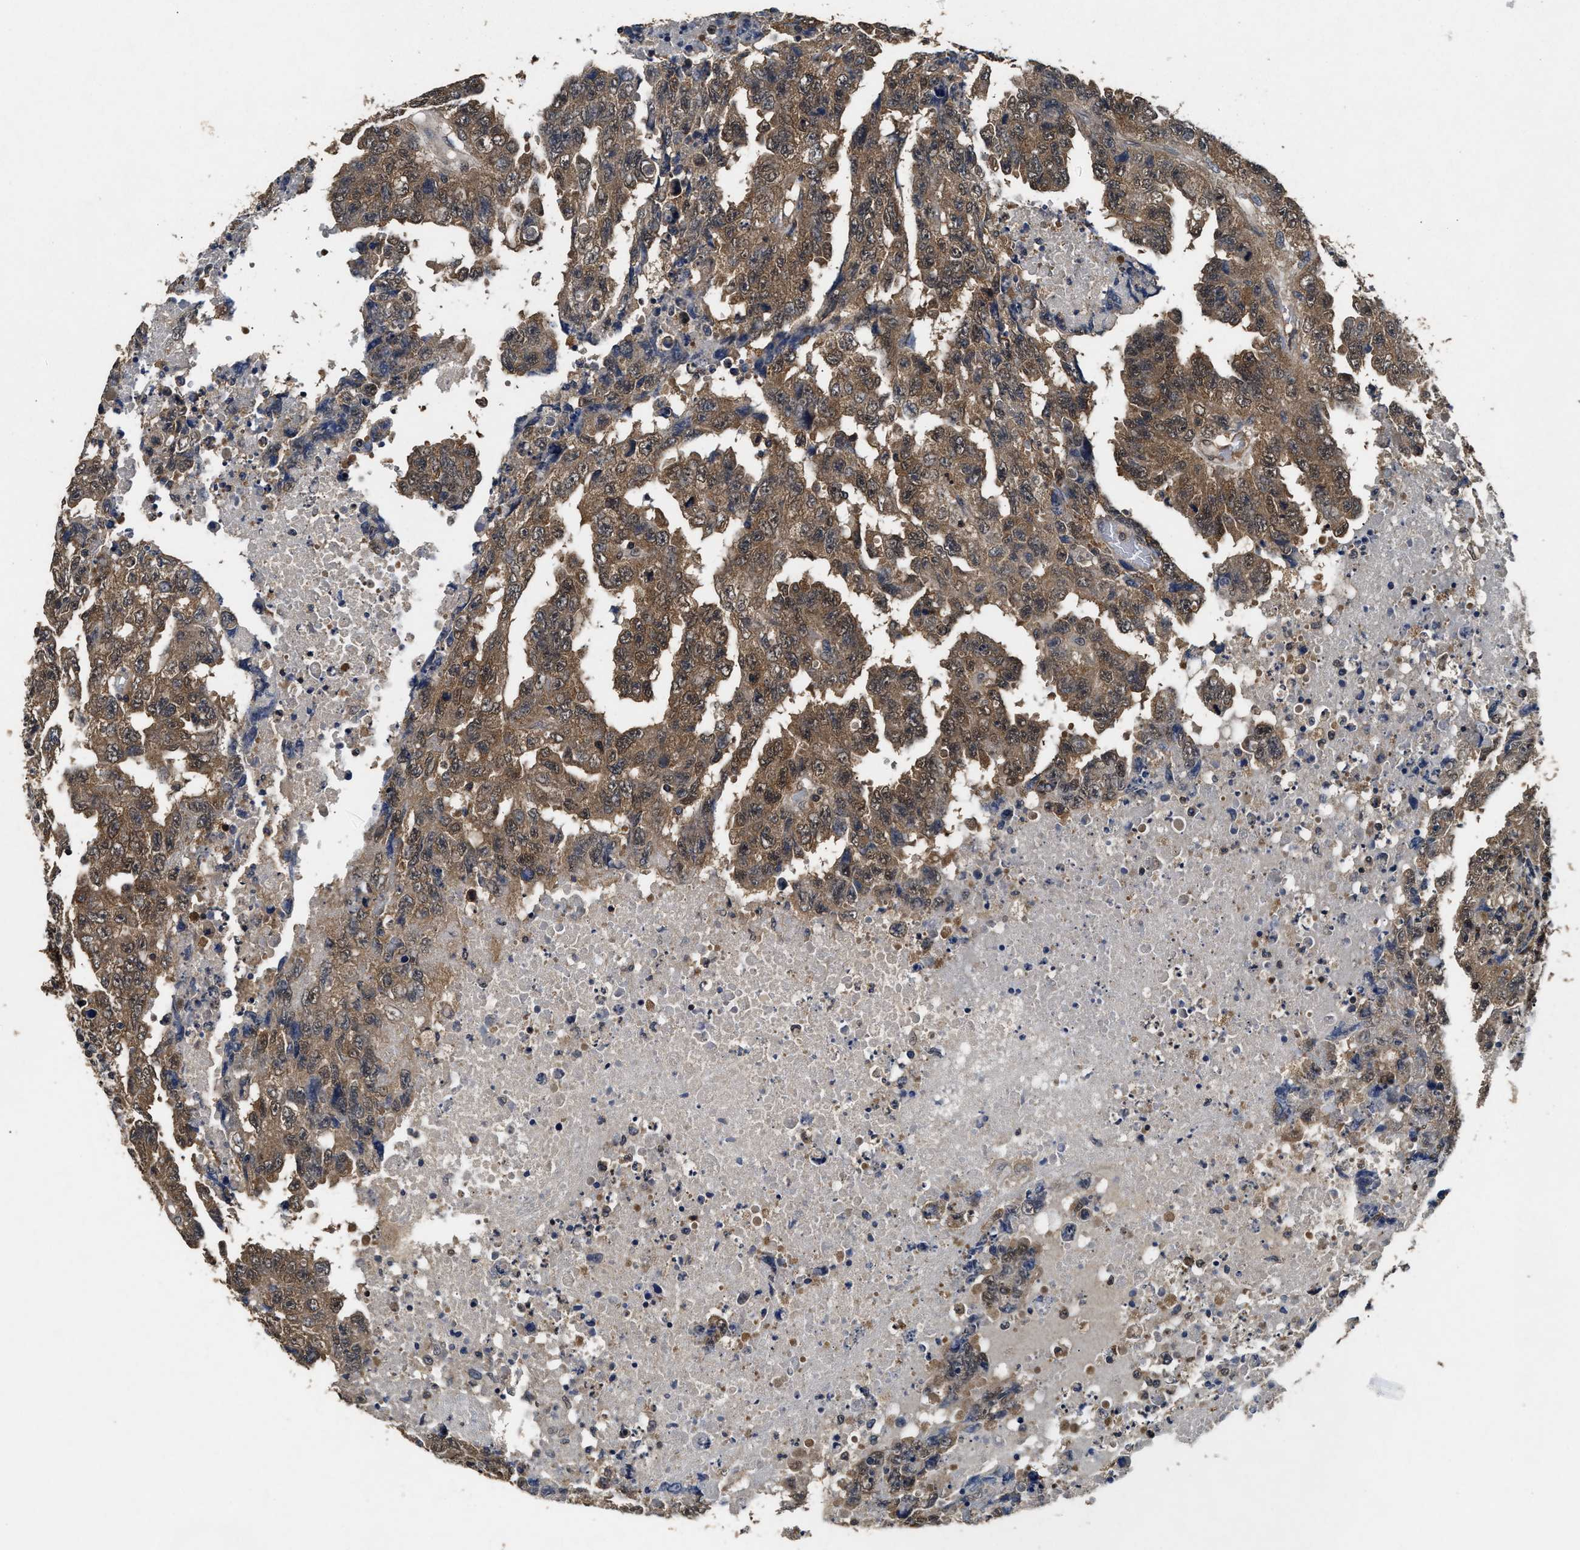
{"staining": {"intensity": "moderate", "quantity": ">75%", "location": "cytoplasmic/membranous,nuclear"}, "tissue": "testis cancer", "cell_type": "Tumor cells", "image_type": "cancer", "snomed": [{"axis": "morphology", "description": "Necrosis, NOS"}, {"axis": "morphology", "description": "Carcinoma, Embryonal, NOS"}, {"axis": "topography", "description": "Testis"}], "caption": "An image of human testis cancer (embryonal carcinoma) stained for a protein displays moderate cytoplasmic/membranous and nuclear brown staining in tumor cells. The protein of interest is stained brown, and the nuclei are stained in blue (DAB IHC with brightfield microscopy, high magnification).", "gene": "ACAT2", "patient": {"sex": "male", "age": 19}}